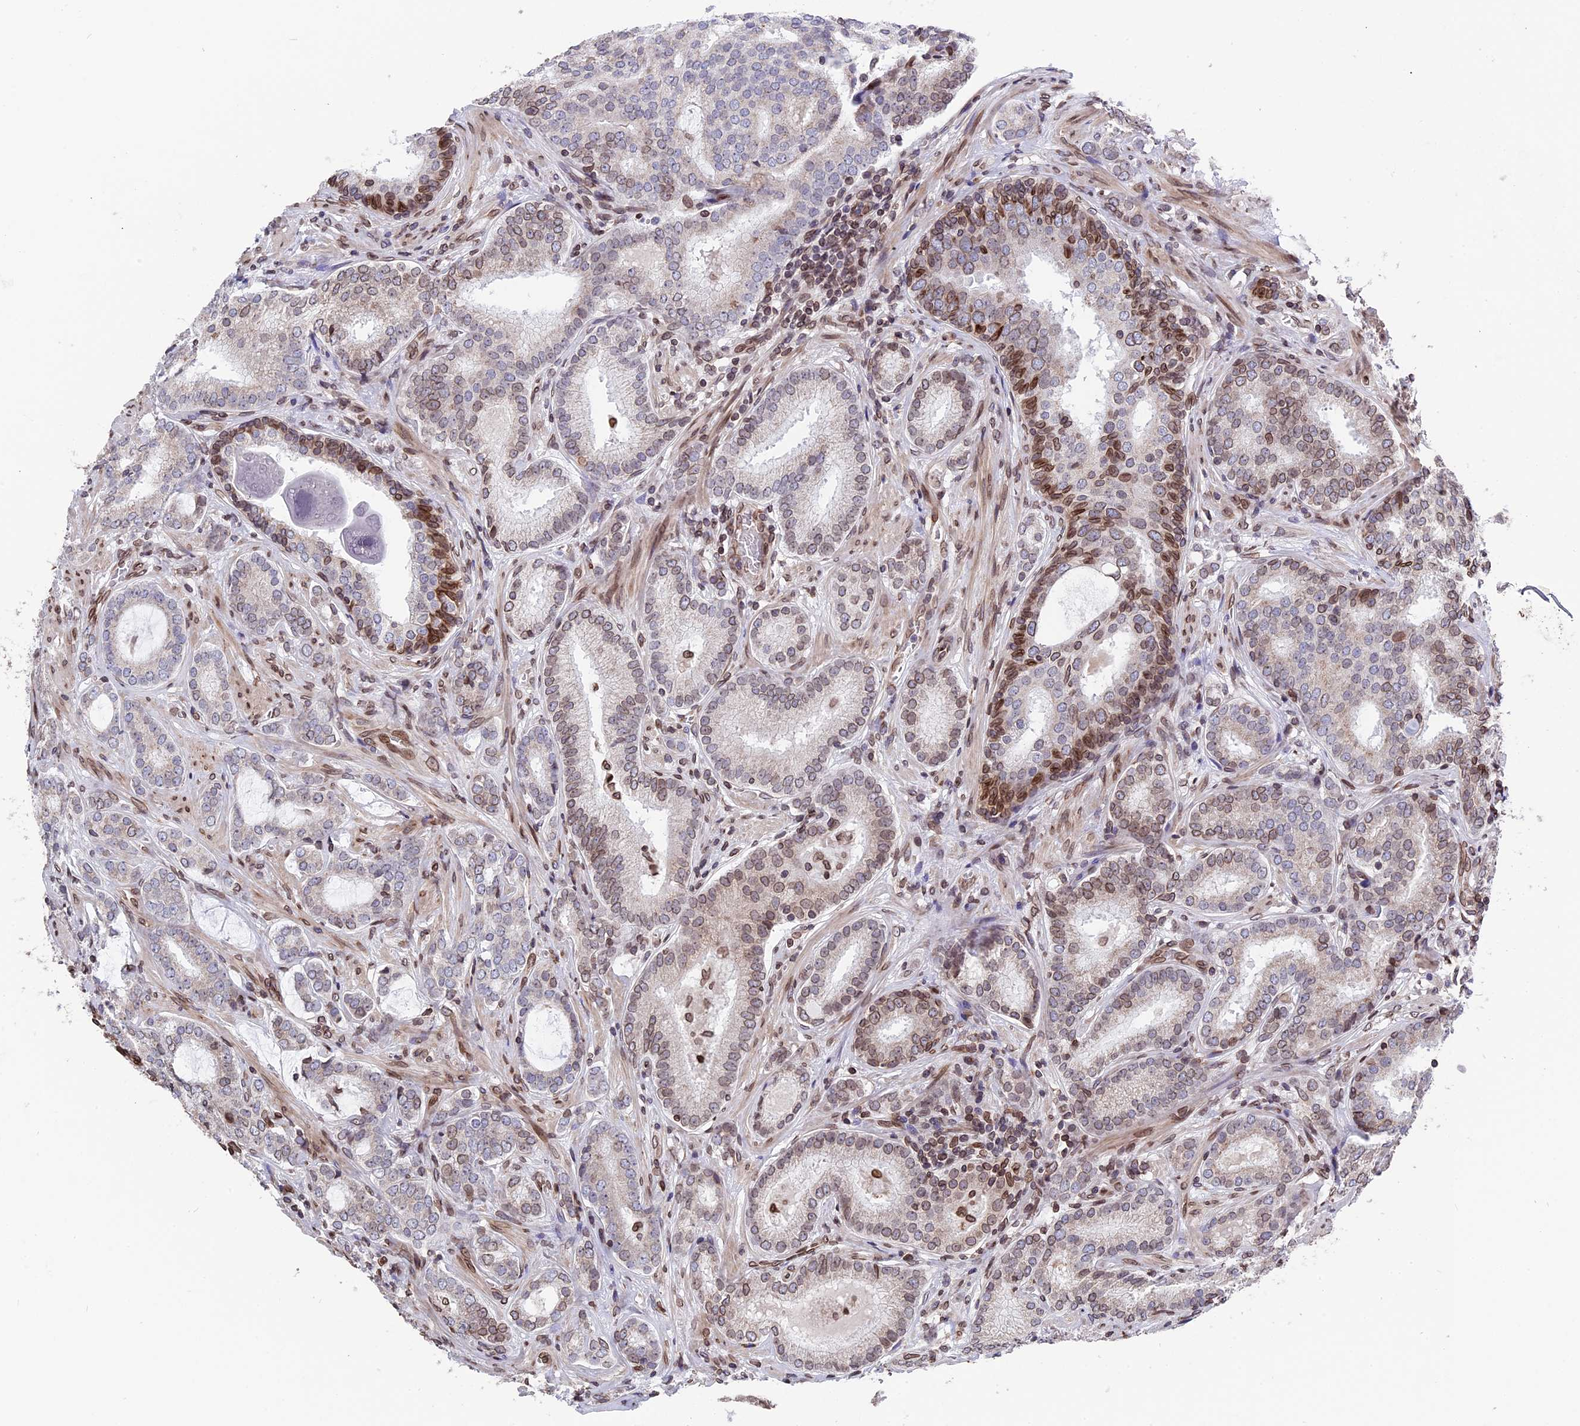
{"staining": {"intensity": "moderate", "quantity": "25%-75%", "location": "cytoplasmic/membranous,nuclear"}, "tissue": "prostate cancer", "cell_type": "Tumor cells", "image_type": "cancer", "snomed": [{"axis": "morphology", "description": "Adenocarcinoma, High grade"}, {"axis": "topography", "description": "Prostate"}], "caption": "The photomicrograph exhibits a brown stain indicating the presence of a protein in the cytoplasmic/membranous and nuclear of tumor cells in adenocarcinoma (high-grade) (prostate). The protein of interest is shown in brown color, while the nuclei are stained blue.", "gene": "PTCHD4", "patient": {"sex": "male", "age": 63}}